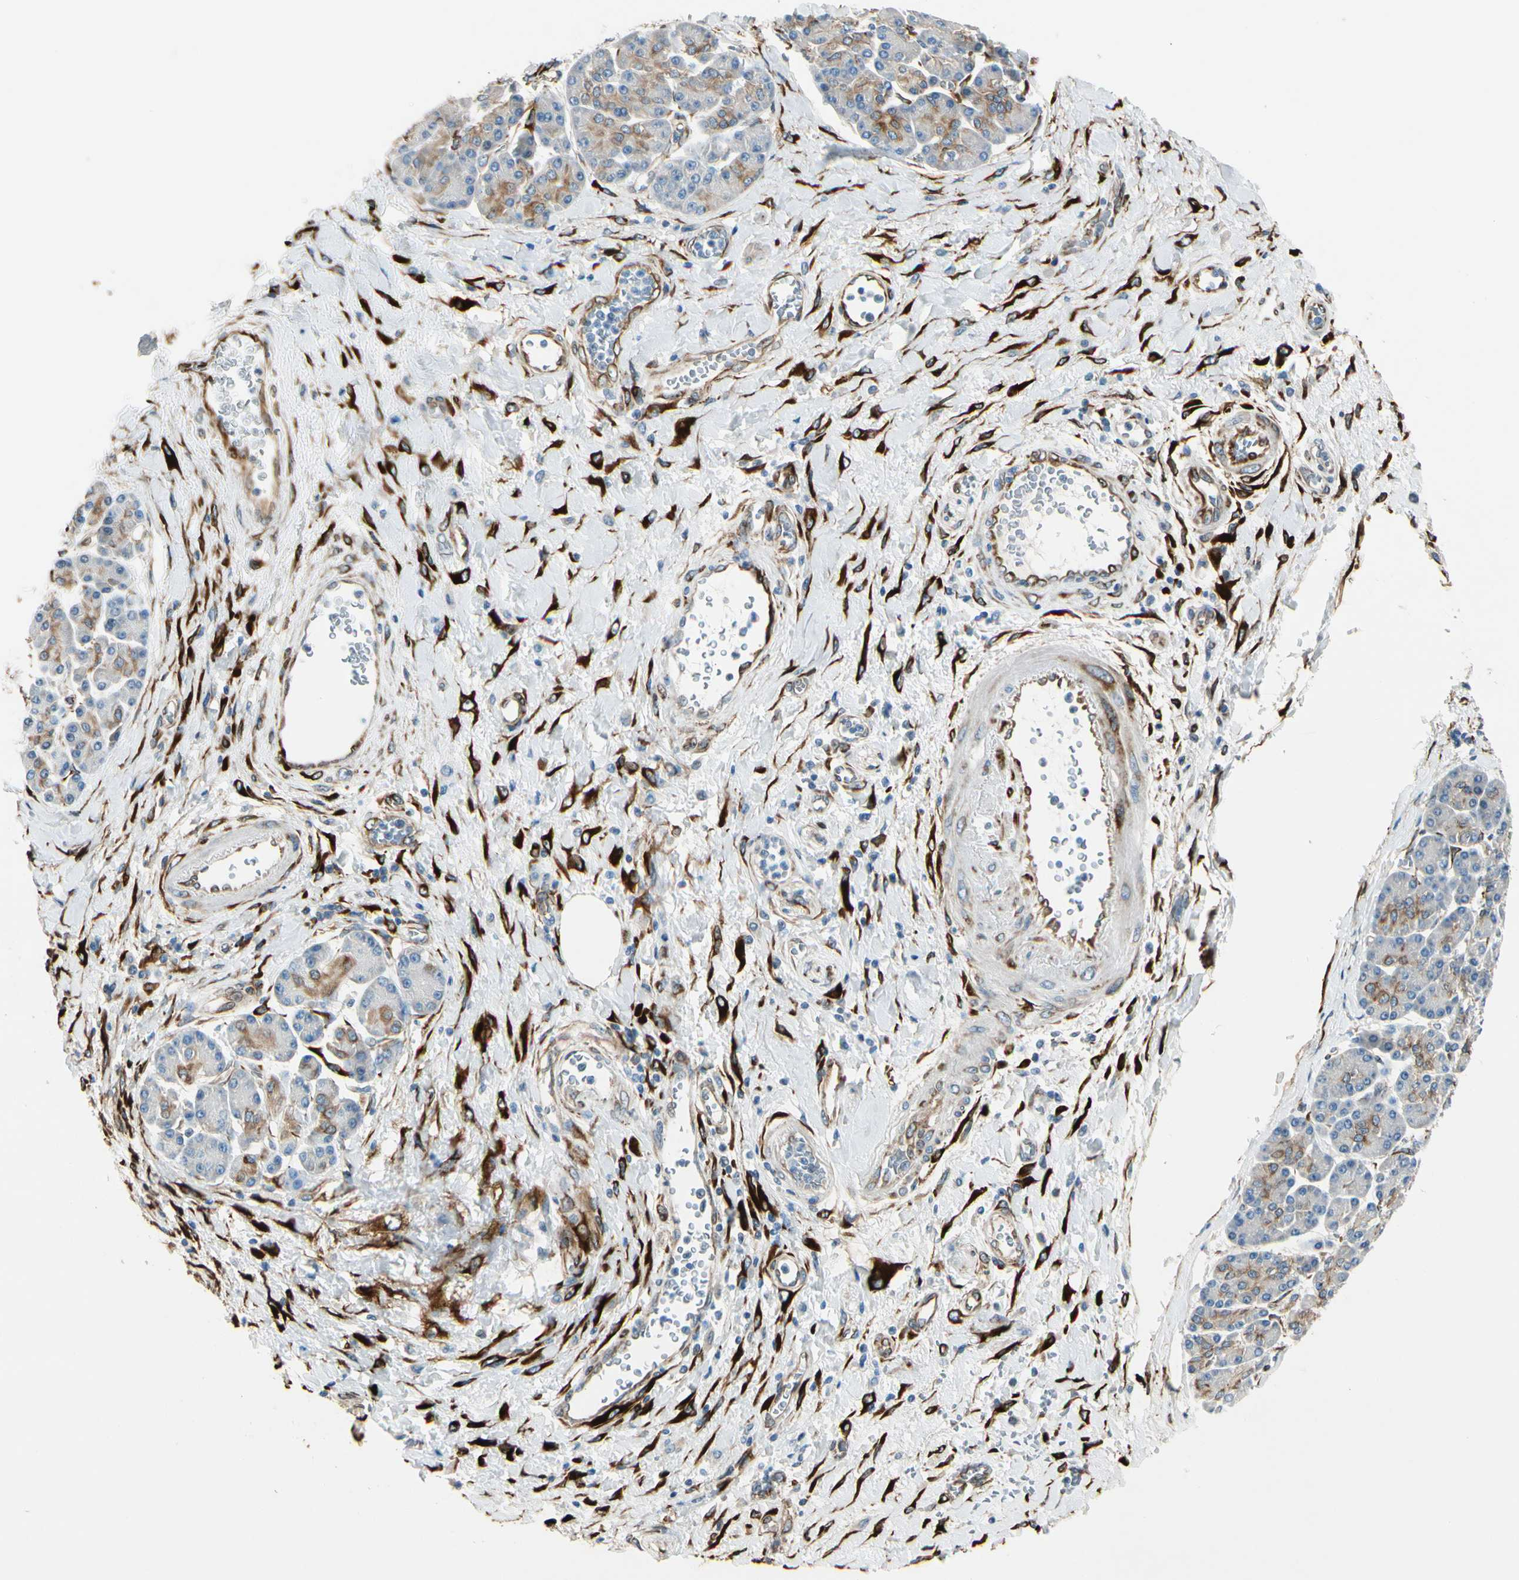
{"staining": {"intensity": "moderate", "quantity": ">75%", "location": "cytoplasmic/membranous"}, "tissue": "pancreatic cancer", "cell_type": "Tumor cells", "image_type": "cancer", "snomed": [{"axis": "morphology", "description": "Adenocarcinoma, NOS"}, {"axis": "topography", "description": "Pancreas"}], "caption": "Immunohistochemical staining of pancreatic adenocarcinoma reveals medium levels of moderate cytoplasmic/membranous protein expression in approximately >75% of tumor cells.", "gene": "FKBP7", "patient": {"sex": "female", "age": 70}}